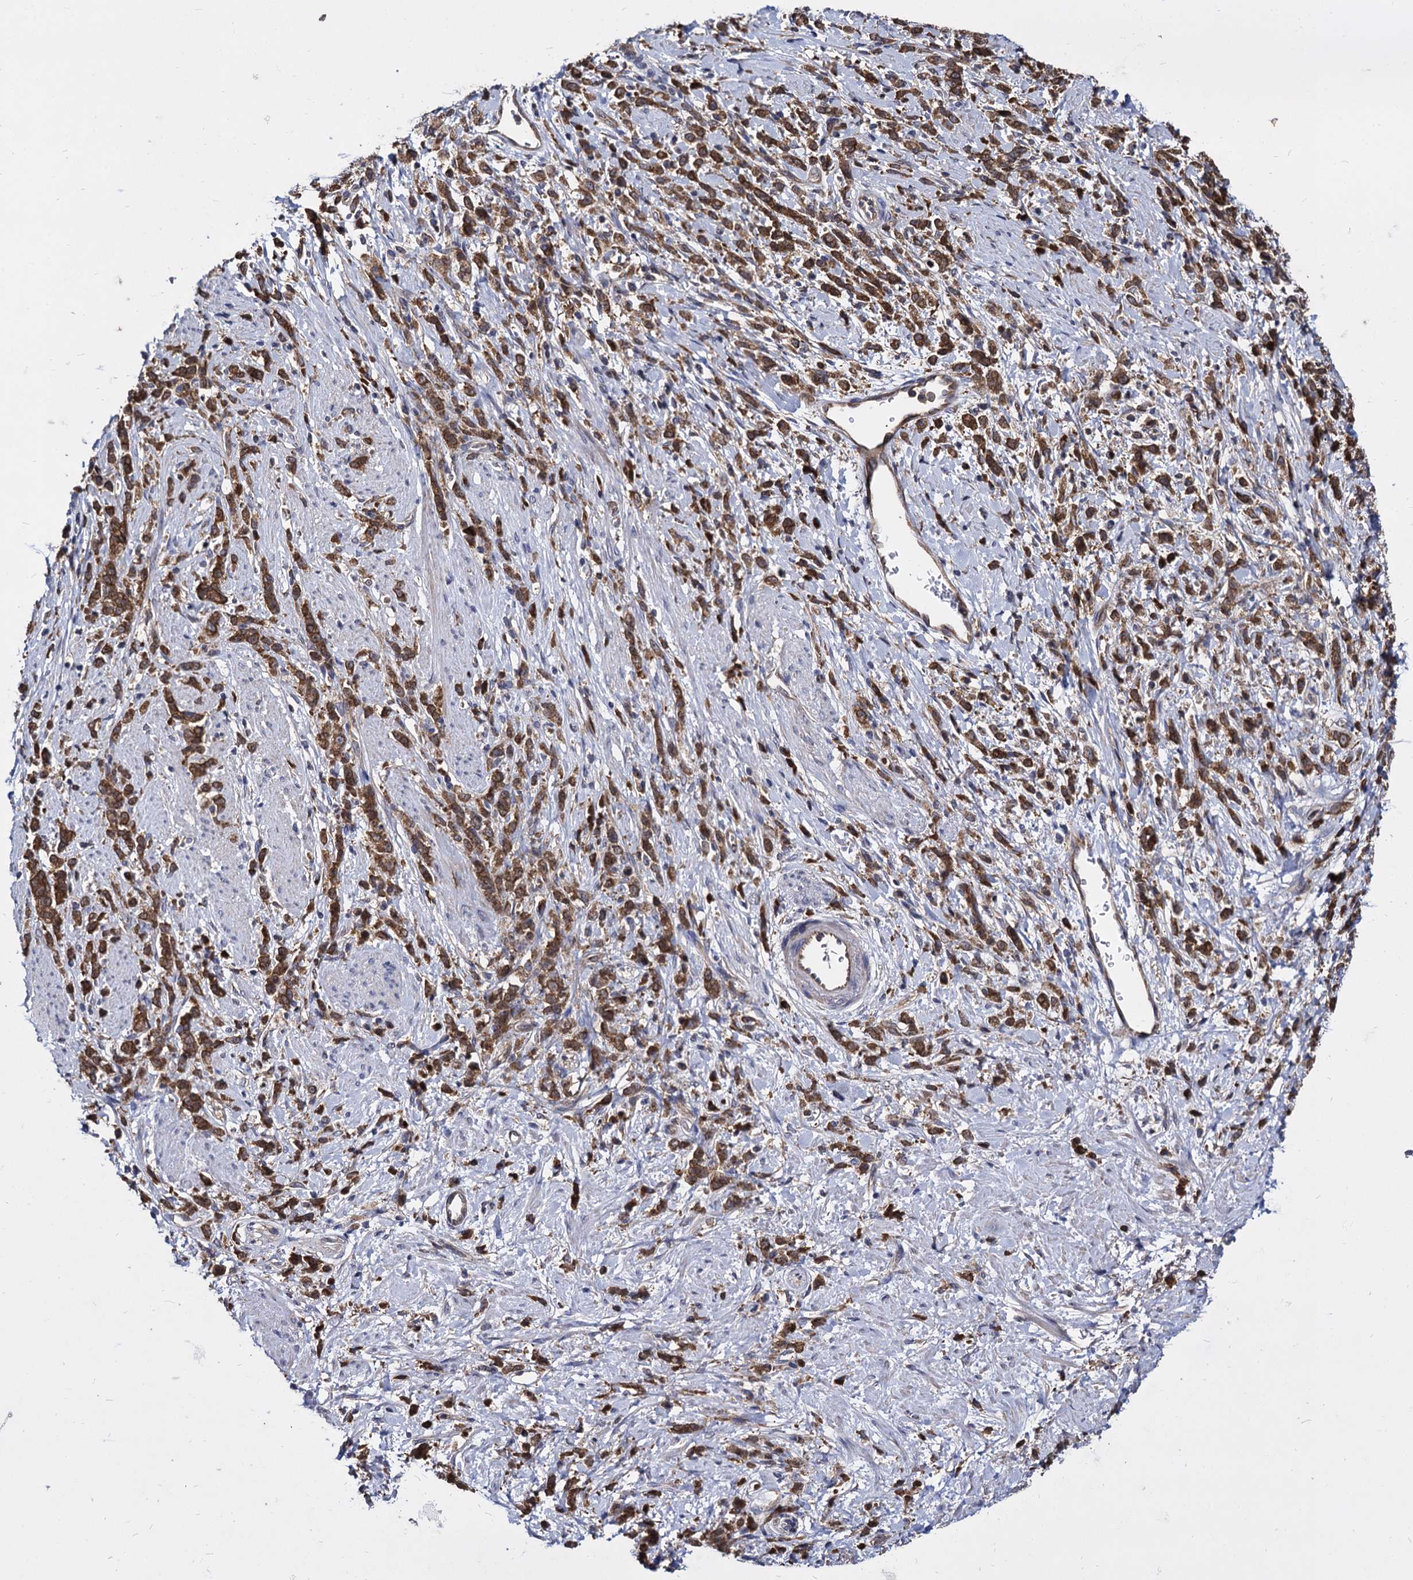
{"staining": {"intensity": "moderate", "quantity": ">75%", "location": "cytoplasmic/membranous"}, "tissue": "stomach cancer", "cell_type": "Tumor cells", "image_type": "cancer", "snomed": [{"axis": "morphology", "description": "Adenocarcinoma, NOS"}, {"axis": "topography", "description": "Stomach"}], "caption": "This is an image of immunohistochemistry staining of stomach cancer (adenocarcinoma), which shows moderate expression in the cytoplasmic/membranous of tumor cells.", "gene": "NME1", "patient": {"sex": "female", "age": 60}}